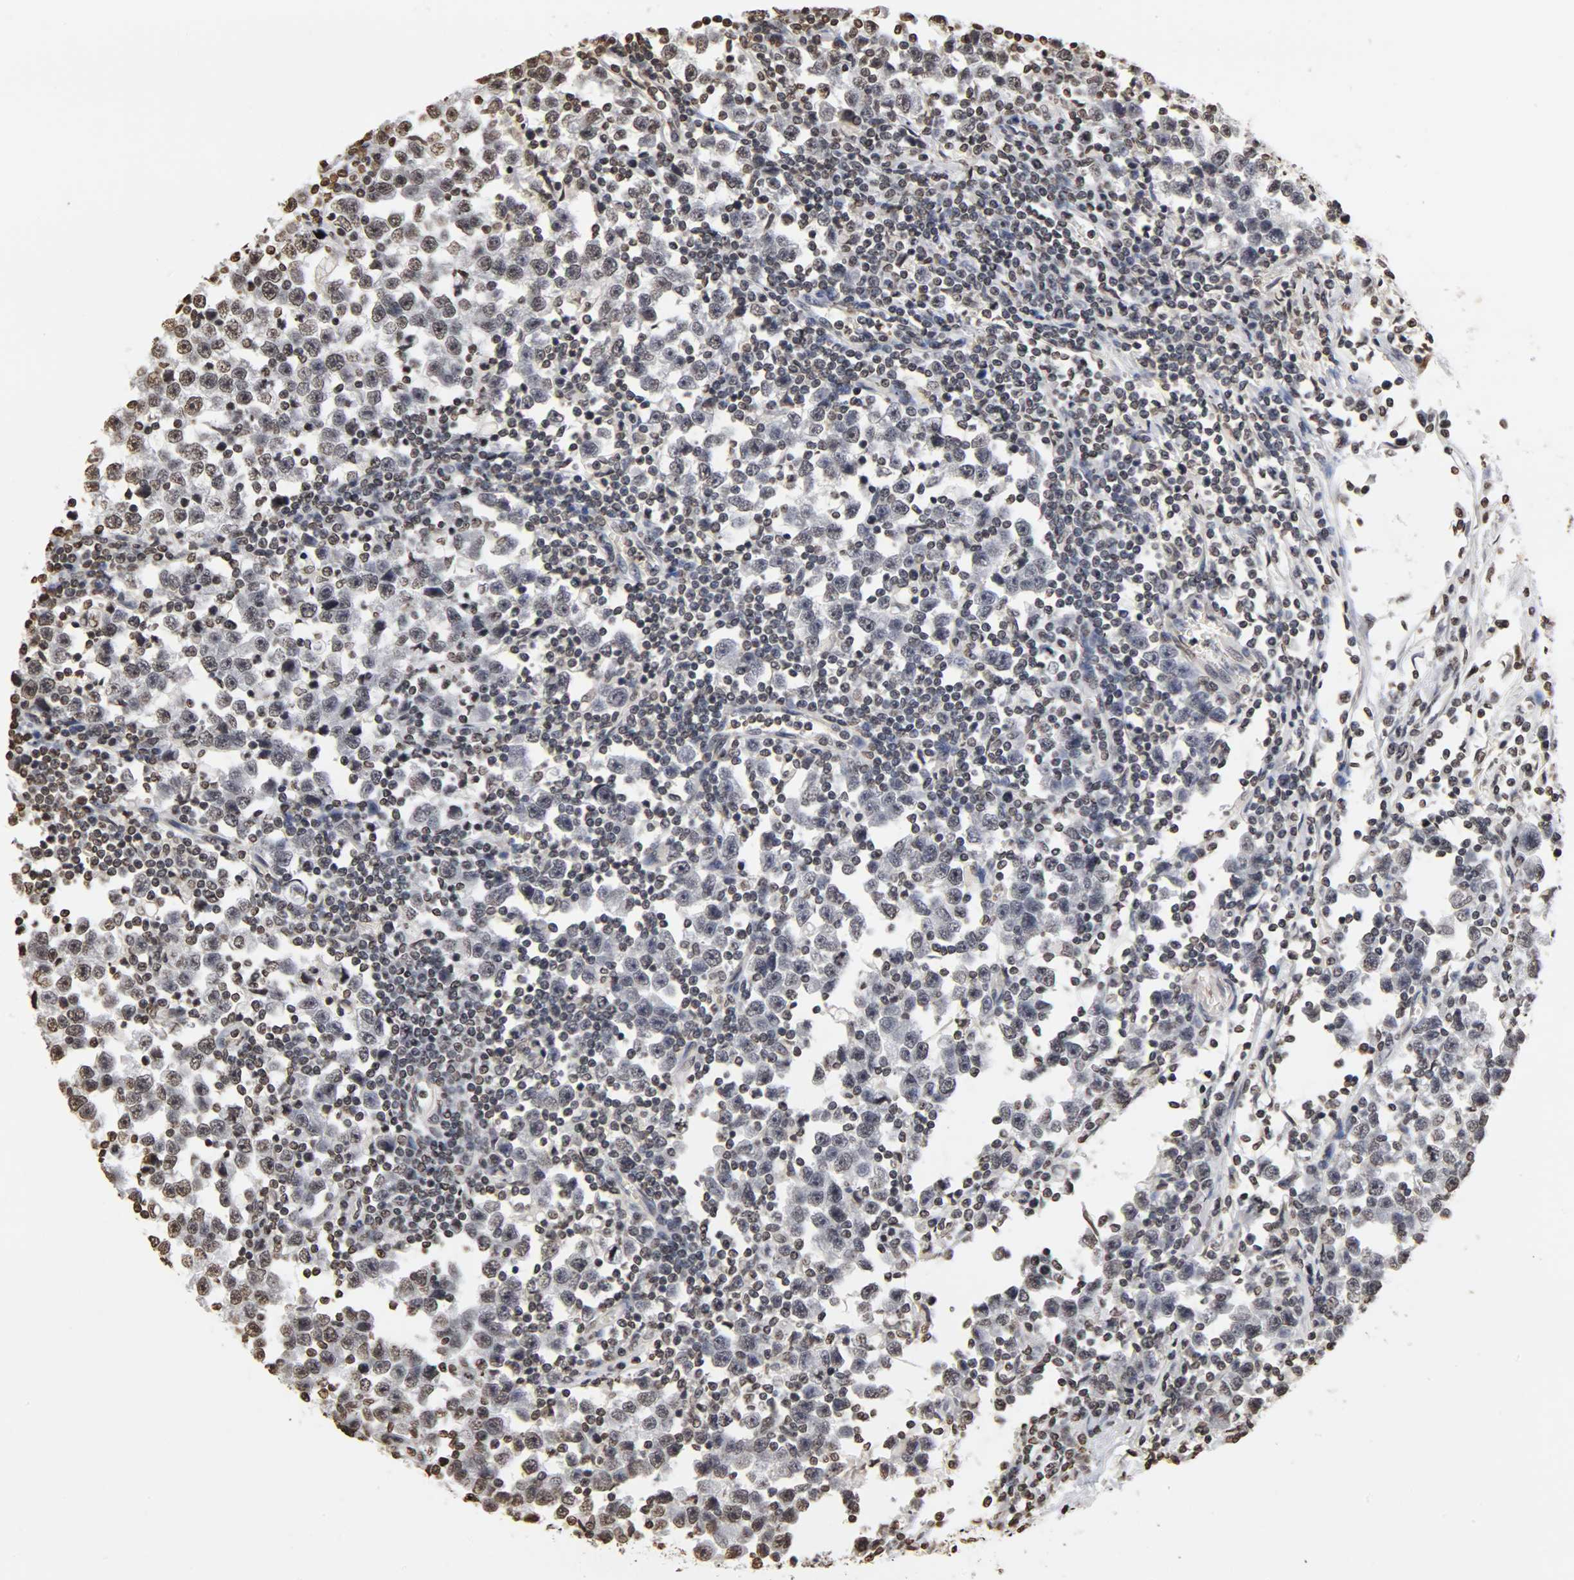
{"staining": {"intensity": "weak", "quantity": "<25%", "location": "nuclear"}, "tissue": "testis cancer", "cell_type": "Tumor cells", "image_type": "cancer", "snomed": [{"axis": "morphology", "description": "Seminoma, NOS"}, {"axis": "topography", "description": "Testis"}], "caption": "DAB (3,3'-diaminobenzidine) immunohistochemical staining of human testis cancer displays no significant expression in tumor cells. The staining is performed using DAB (3,3'-diaminobenzidine) brown chromogen with nuclei counter-stained in using hematoxylin.", "gene": "ERCC2", "patient": {"sex": "male", "age": 43}}